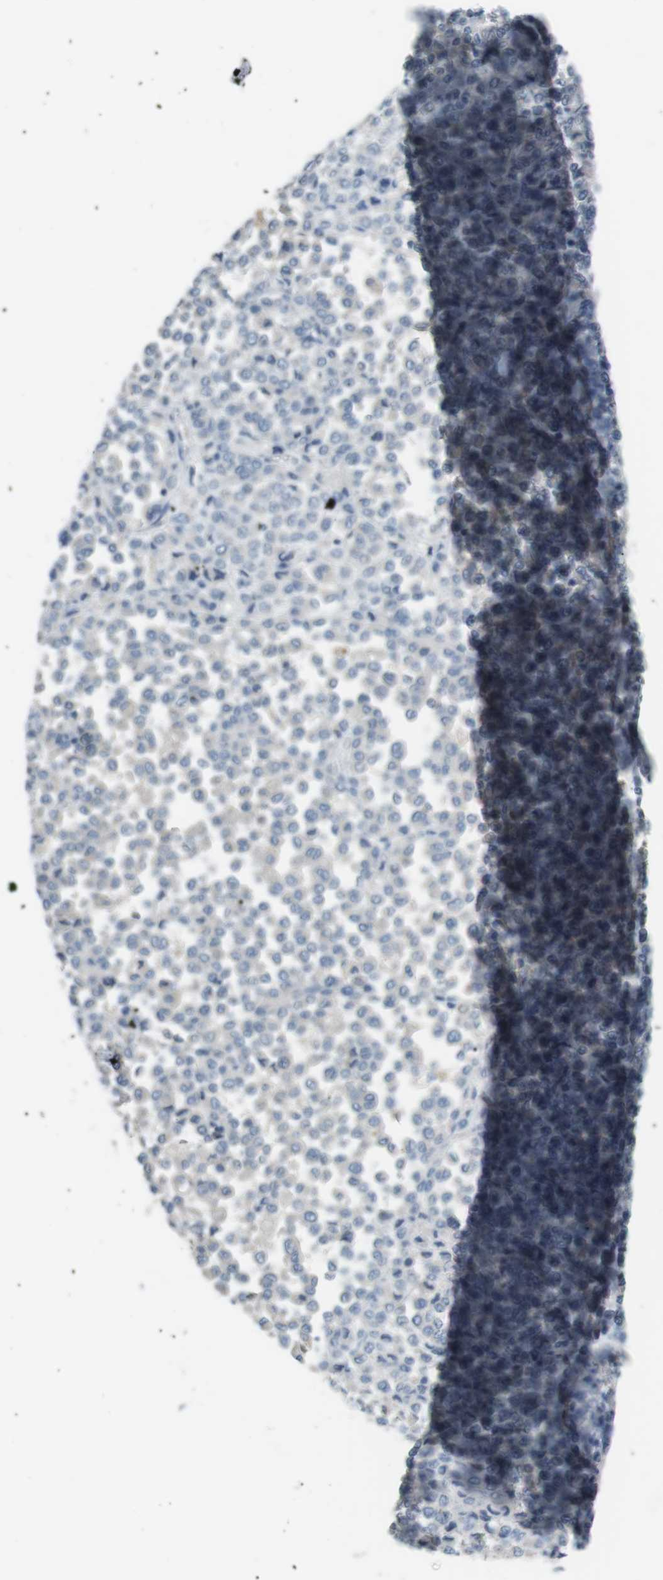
{"staining": {"intensity": "negative", "quantity": "none", "location": "none"}, "tissue": "melanoma", "cell_type": "Tumor cells", "image_type": "cancer", "snomed": [{"axis": "morphology", "description": "Malignant melanoma, Metastatic site"}, {"axis": "topography", "description": "Pancreas"}], "caption": "Tumor cells show no significant expression in malignant melanoma (metastatic site). (Immunohistochemistry (ihc), brightfield microscopy, high magnification).", "gene": "CDH26", "patient": {"sex": "female", "age": 30}}